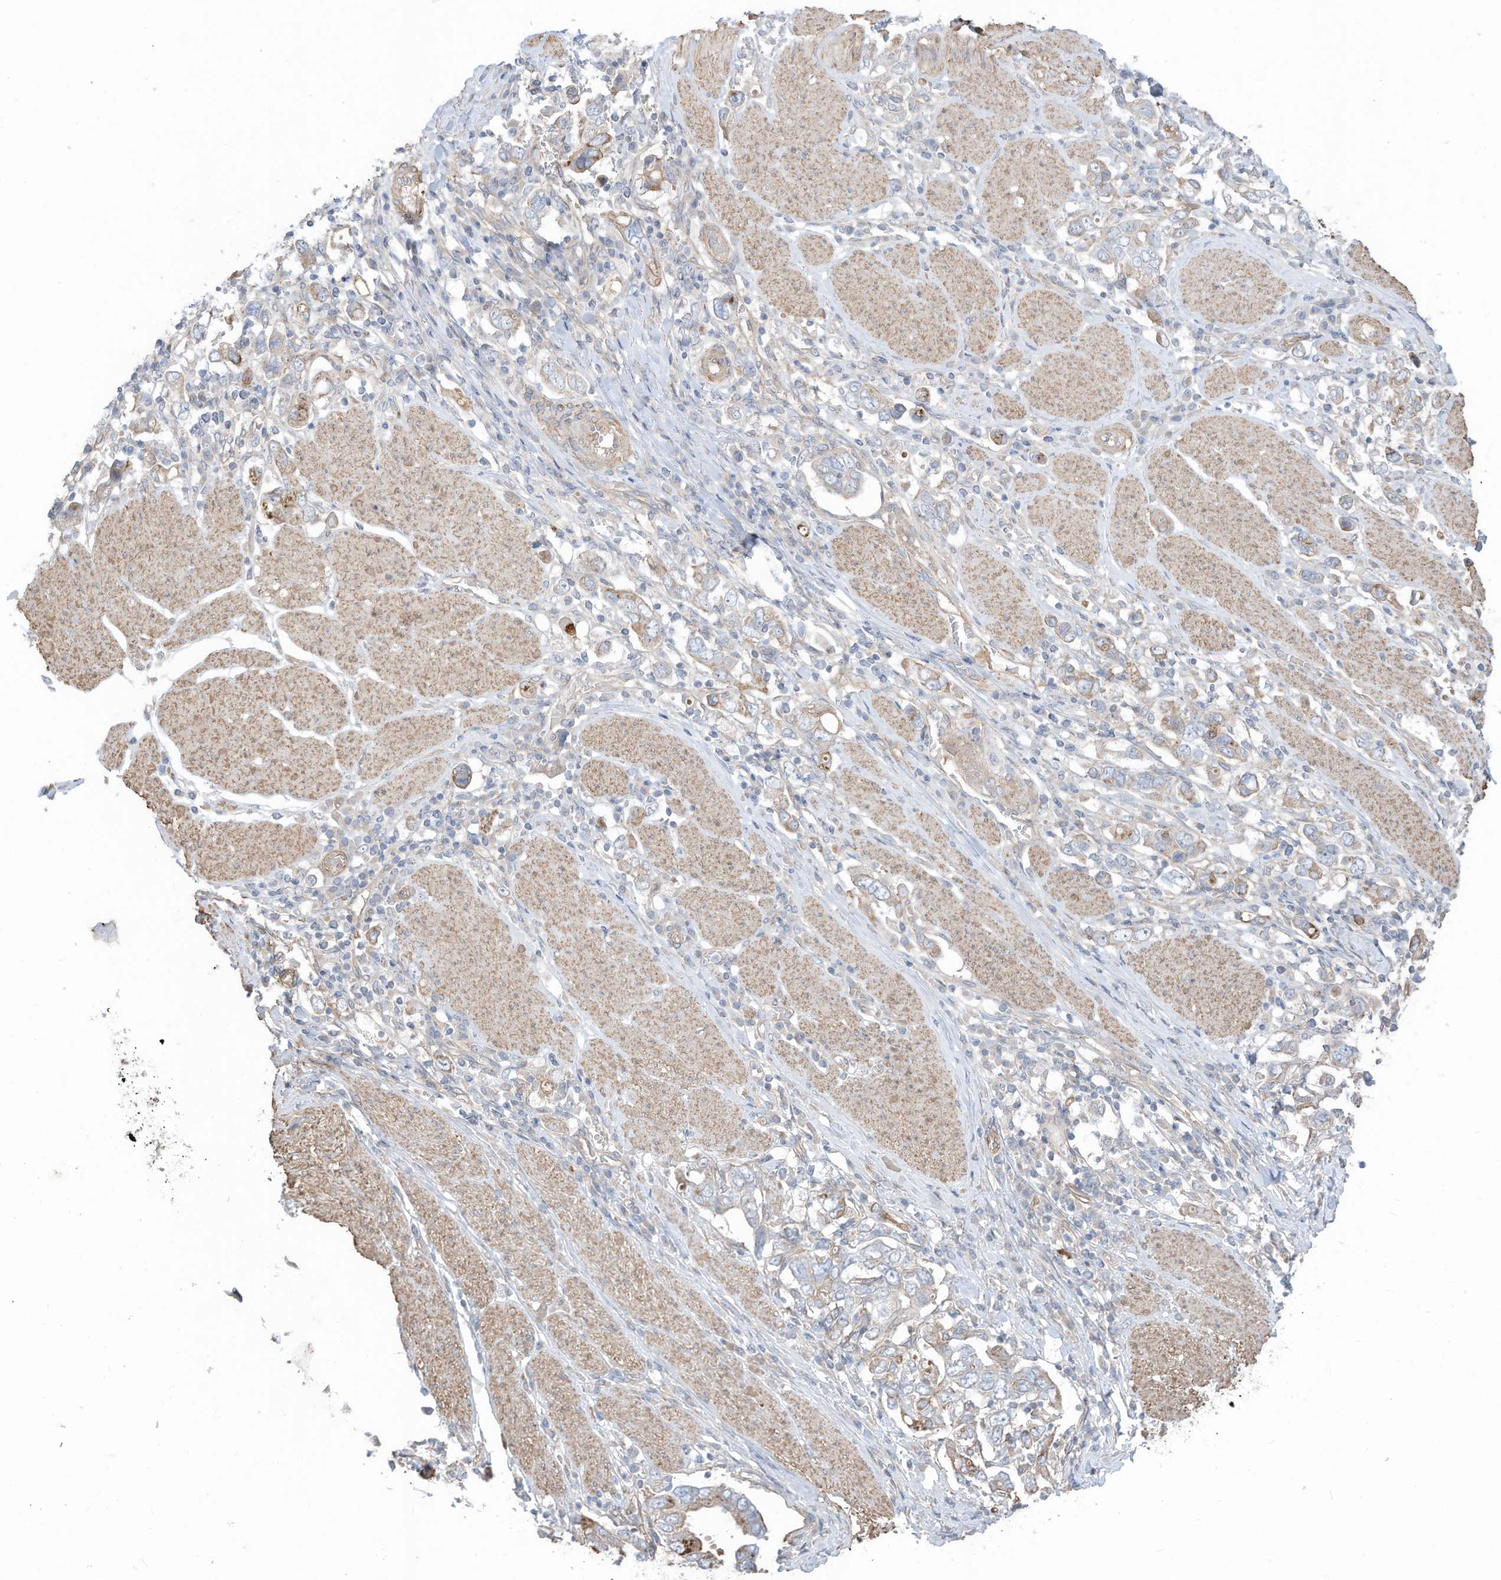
{"staining": {"intensity": "weak", "quantity": "25%-75%", "location": "cytoplasmic/membranous"}, "tissue": "stomach cancer", "cell_type": "Tumor cells", "image_type": "cancer", "snomed": [{"axis": "morphology", "description": "Adenocarcinoma, NOS"}, {"axis": "topography", "description": "Stomach, upper"}], "caption": "Protein analysis of adenocarcinoma (stomach) tissue exhibits weak cytoplasmic/membranous positivity in approximately 25%-75% of tumor cells.", "gene": "SLC17A7", "patient": {"sex": "male", "age": 62}}